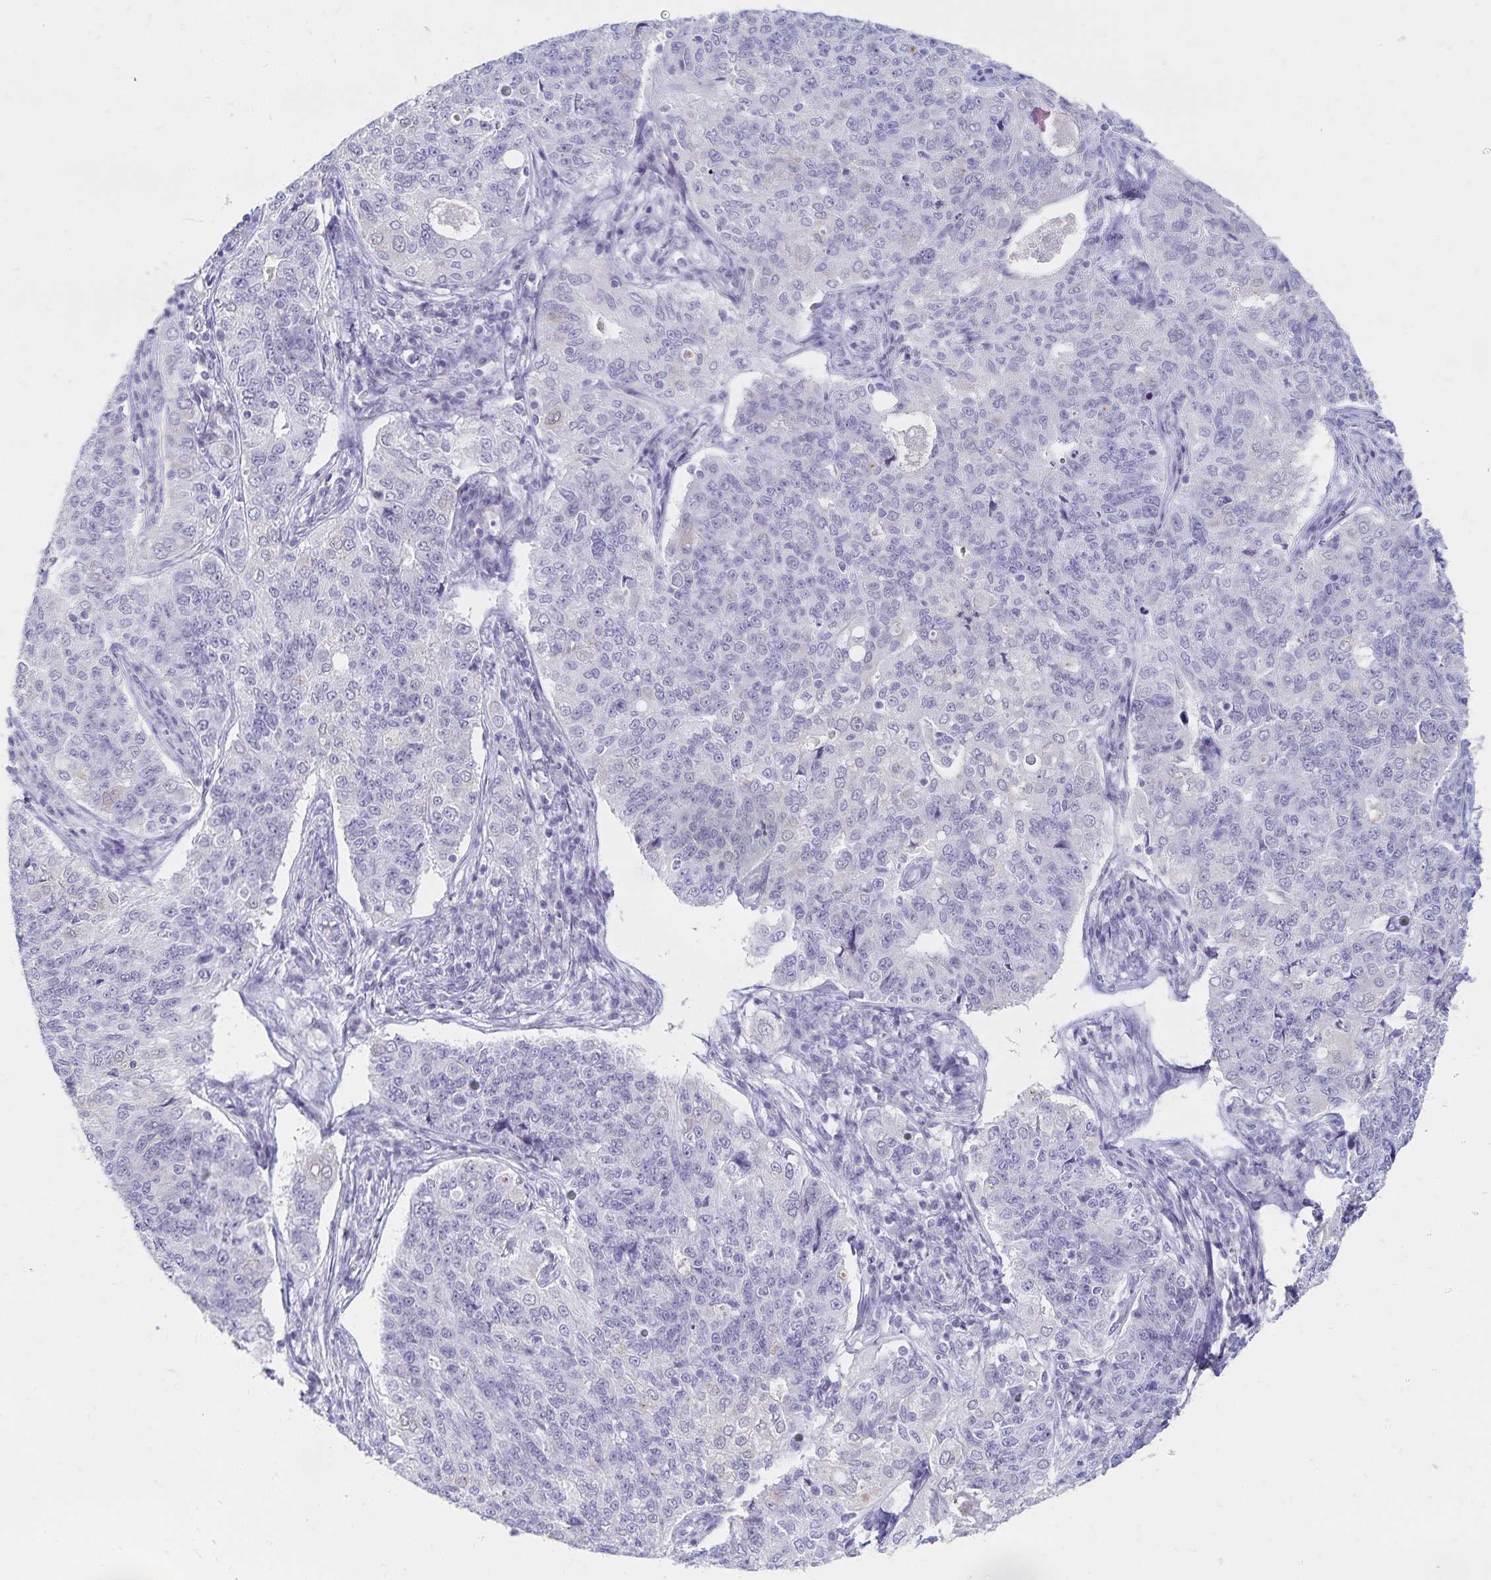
{"staining": {"intensity": "negative", "quantity": "none", "location": "none"}, "tissue": "endometrial cancer", "cell_type": "Tumor cells", "image_type": "cancer", "snomed": [{"axis": "morphology", "description": "Adenocarcinoma, NOS"}, {"axis": "topography", "description": "Endometrium"}], "caption": "Micrograph shows no protein staining in tumor cells of endometrial cancer (adenocarcinoma) tissue.", "gene": "C2orf50", "patient": {"sex": "female", "age": 43}}